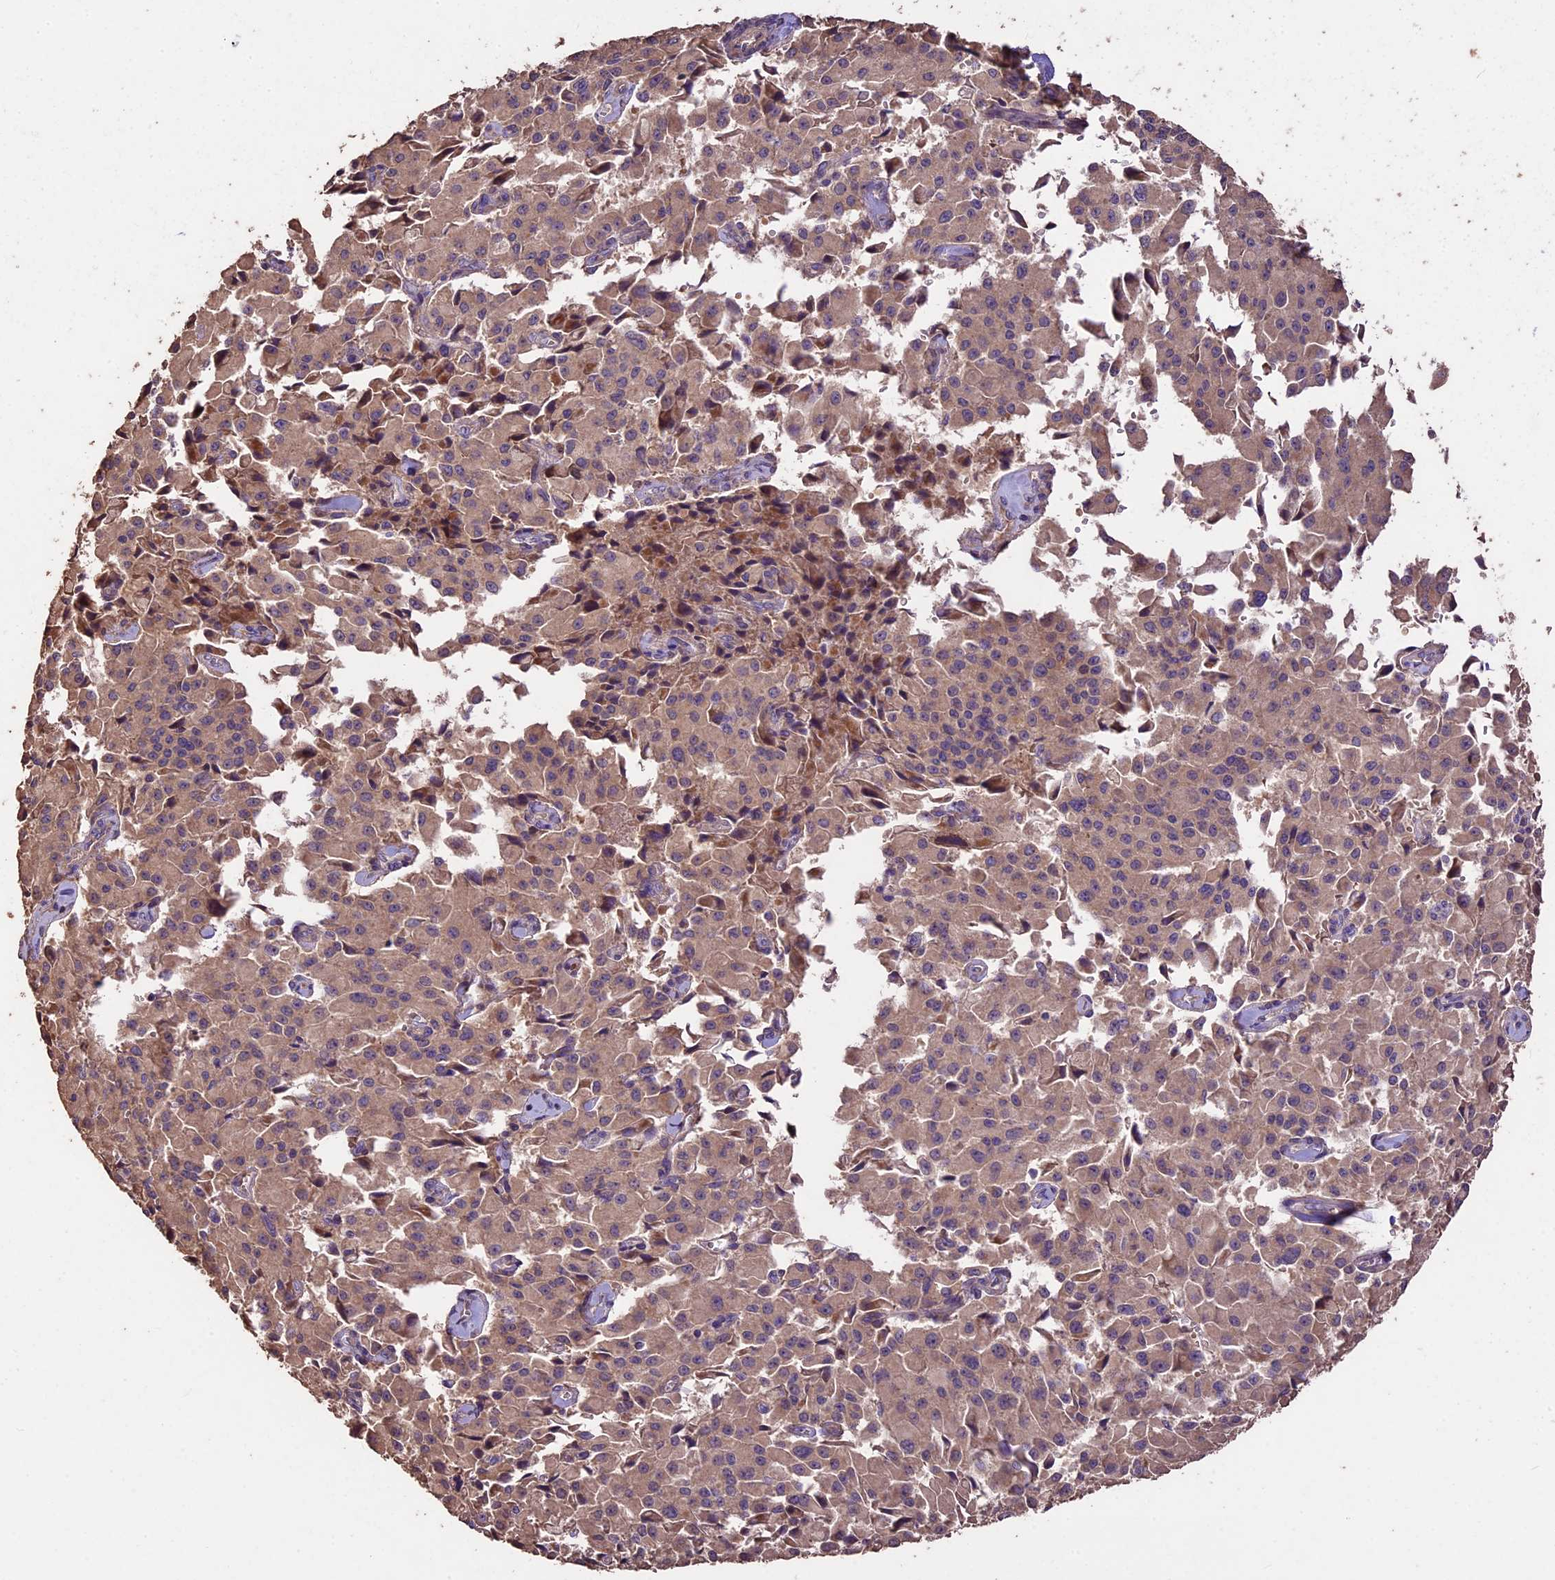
{"staining": {"intensity": "weak", "quantity": ">75%", "location": "cytoplasmic/membranous"}, "tissue": "pancreatic cancer", "cell_type": "Tumor cells", "image_type": "cancer", "snomed": [{"axis": "morphology", "description": "Adenocarcinoma, NOS"}, {"axis": "topography", "description": "Pancreas"}], "caption": "Pancreatic adenocarcinoma tissue shows weak cytoplasmic/membranous expression in approximately >75% of tumor cells, visualized by immunohistochemistry. Immunohistochemistry (ihc) stains the protein of interest in brown and the nuclei are stained blue.", "gene": "CRLF1", "patient": {"sex": "male", "age": 65}}